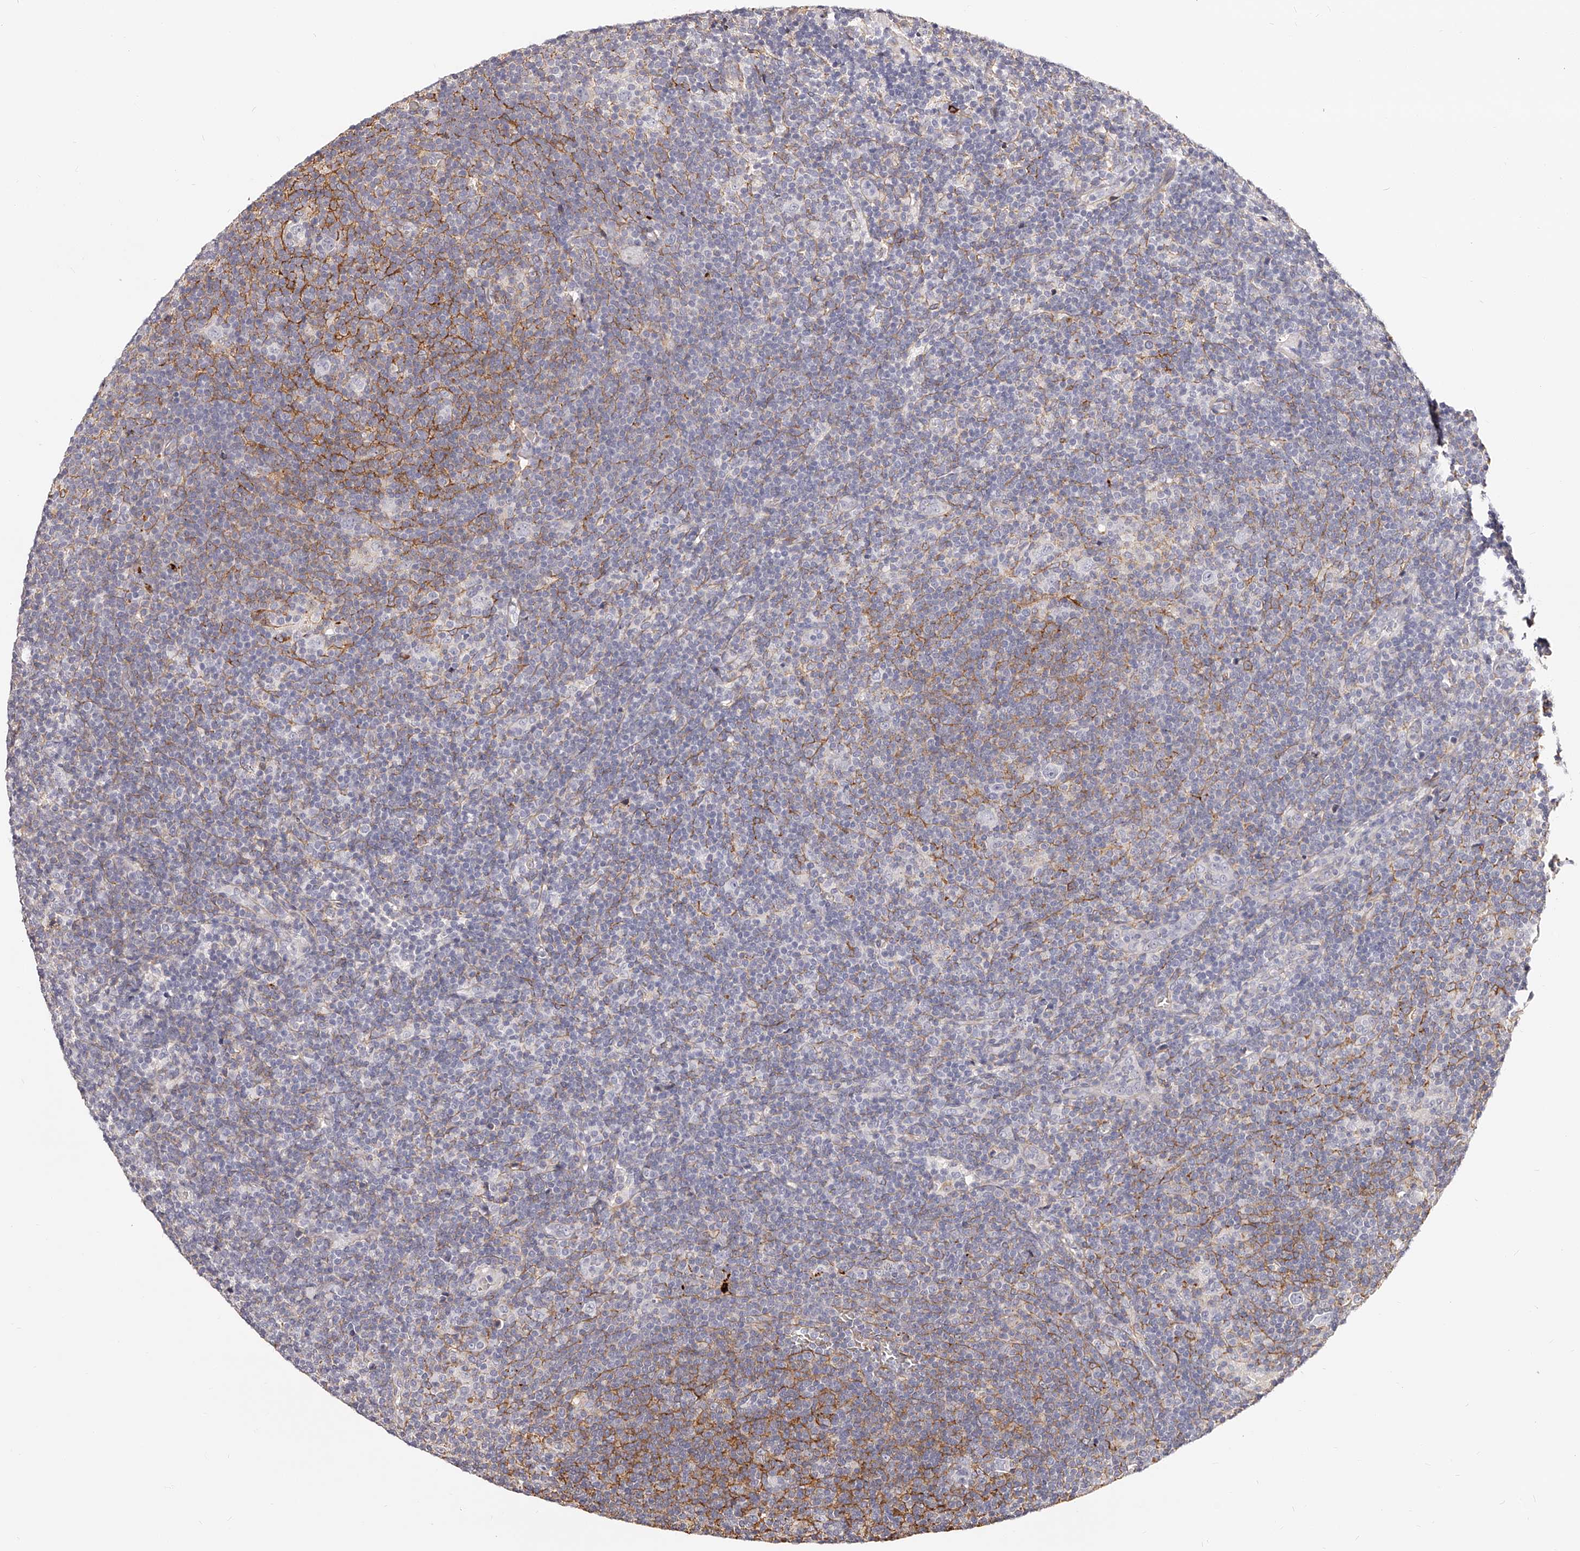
{"staining": {"intensity": "negative", "quantity": "none", "location": "none"}, "tissue": "lymphoma", "cell_type": "Tumor cells", "image_type": "cancer", "snomed": [{"axis": "morphology", "description": "Hodgkin's disease, NOS"}, {"axis": "topography", "description": "Lymph node"}], "caption": "This is a image of immunohistochemistry (IHC) staining of lymphoma, which shows no expression in tumor cells. (Brightfield microscopy of DAB (3,3'-diaminobenzidine) immunohistochemistry at high magnification).", "gene": "CD82", "patient": {"sex": "female", "age": 57}}